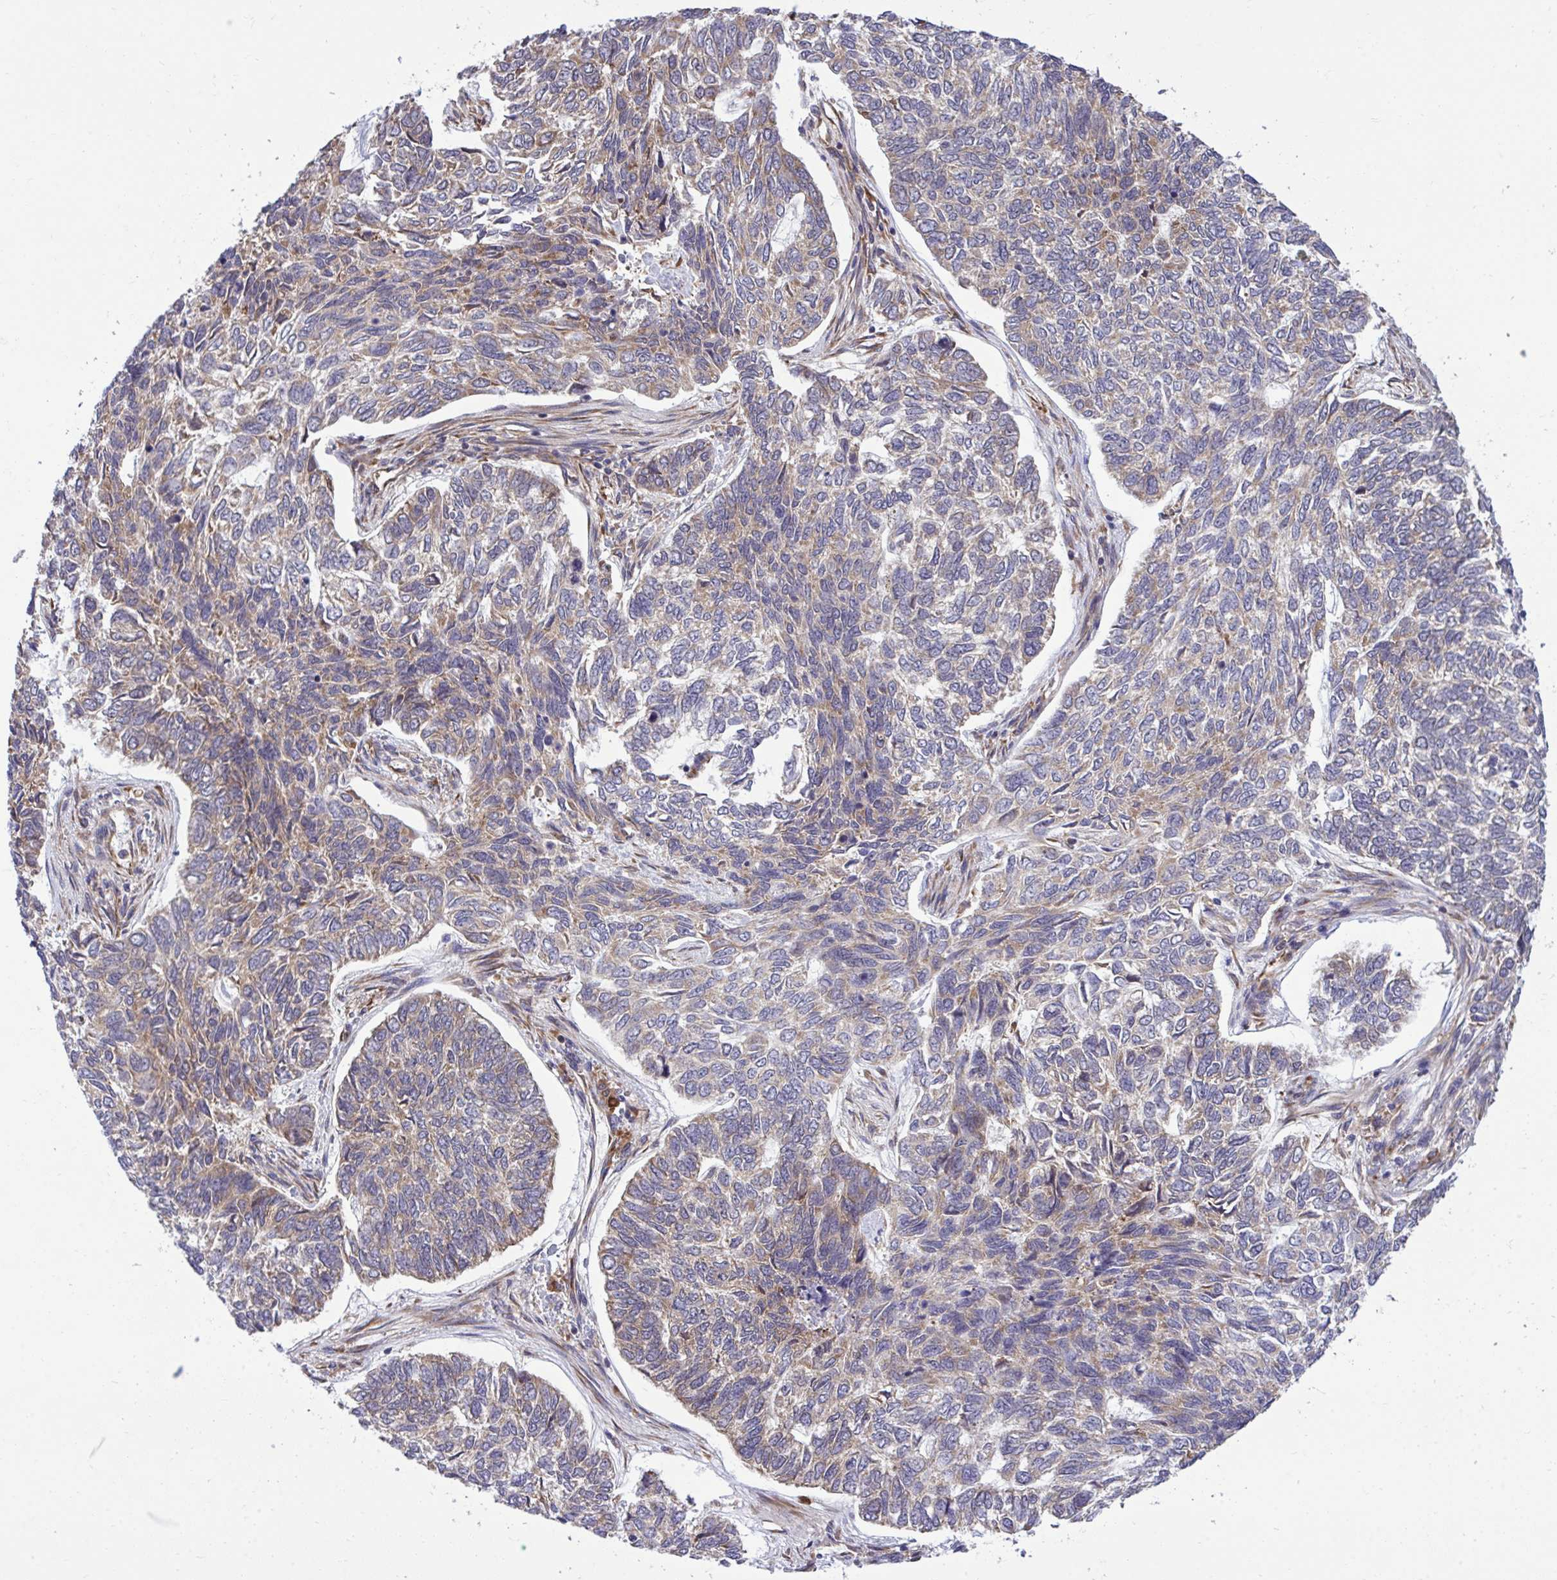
{"staining": {"intensity": "moderate", "quantity": "<25%", "location": "cytoplasmic/membranous"}, "tissue": "skin cancer", "cell_type": "Tumor cells", "image_type": "cancer", "snomed": [{"axis": "morphology", "description": "Basal cell carcinoma"}, {"axis": "topography", "description": "Skin"}], "caption": "IHC staining of skin cancer (basal cell carcinoma), which displays low levels of moderate cytoplasmic/membranous staining in approximately <25% of tumor cells indicating moderate cytoplasmic/membranous protein expression. The staining was performed using DAB (3,3'-diaminobenzidine) (brown) for protein detection and nuclei were counterstained in hematoxylin (blue).", "gene": "RPS15", "patient": {"sex": "female", "age": 65}}